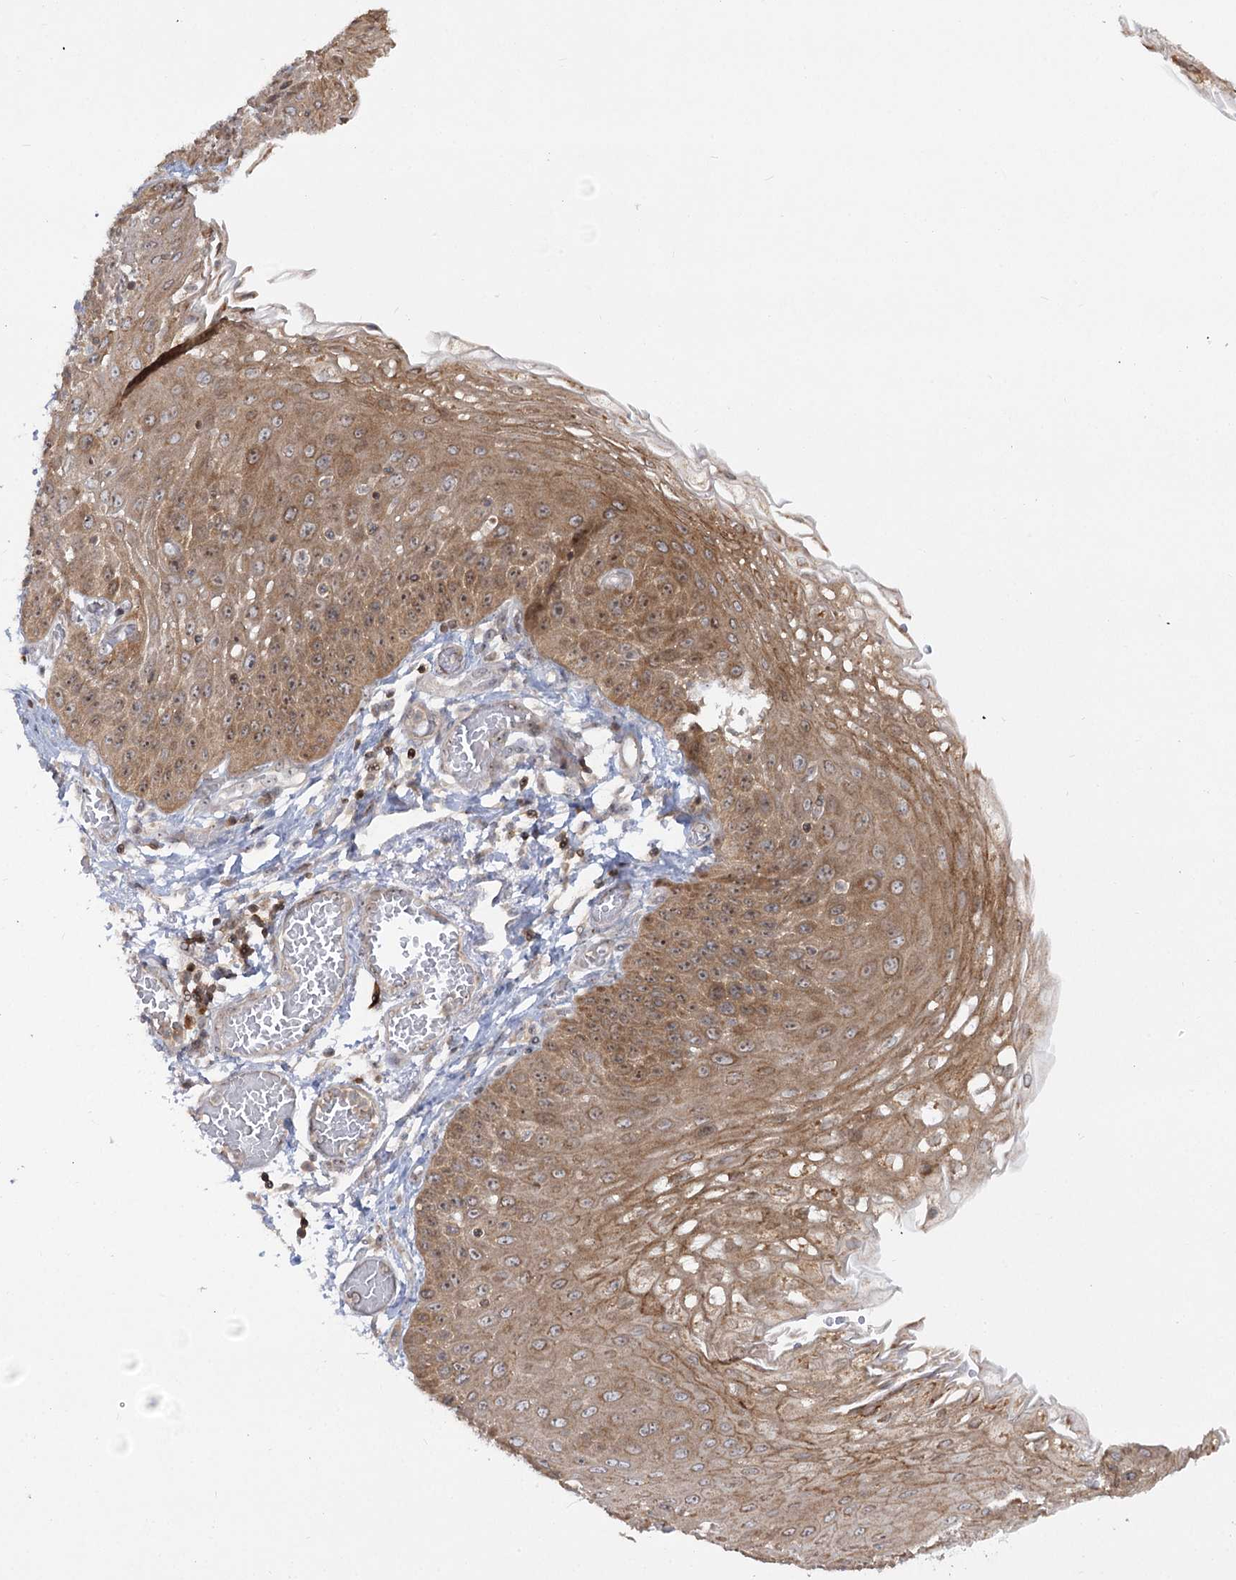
{"staining": {"intensity": "moderate", "quantity": ">75%", "location": "cytoplasmic/membranous"}, "tissue": "esophagus", "cell_type": "Squamous epithelial cells", "image_type": "normal", "snomed": [{"axis": "morphology", "description": "Normal tissue, NOS"}, {"axis": "topography", "description": "Esophagus"}], "caption": "Esophagus stained with immunohistochemistry exhibits moderate cytoplasmic/membranous positivity in approximately >75% of squamous epithelial cells.", "gene": "SYTL1", "patient": {"sex": "male", "age": 81}}